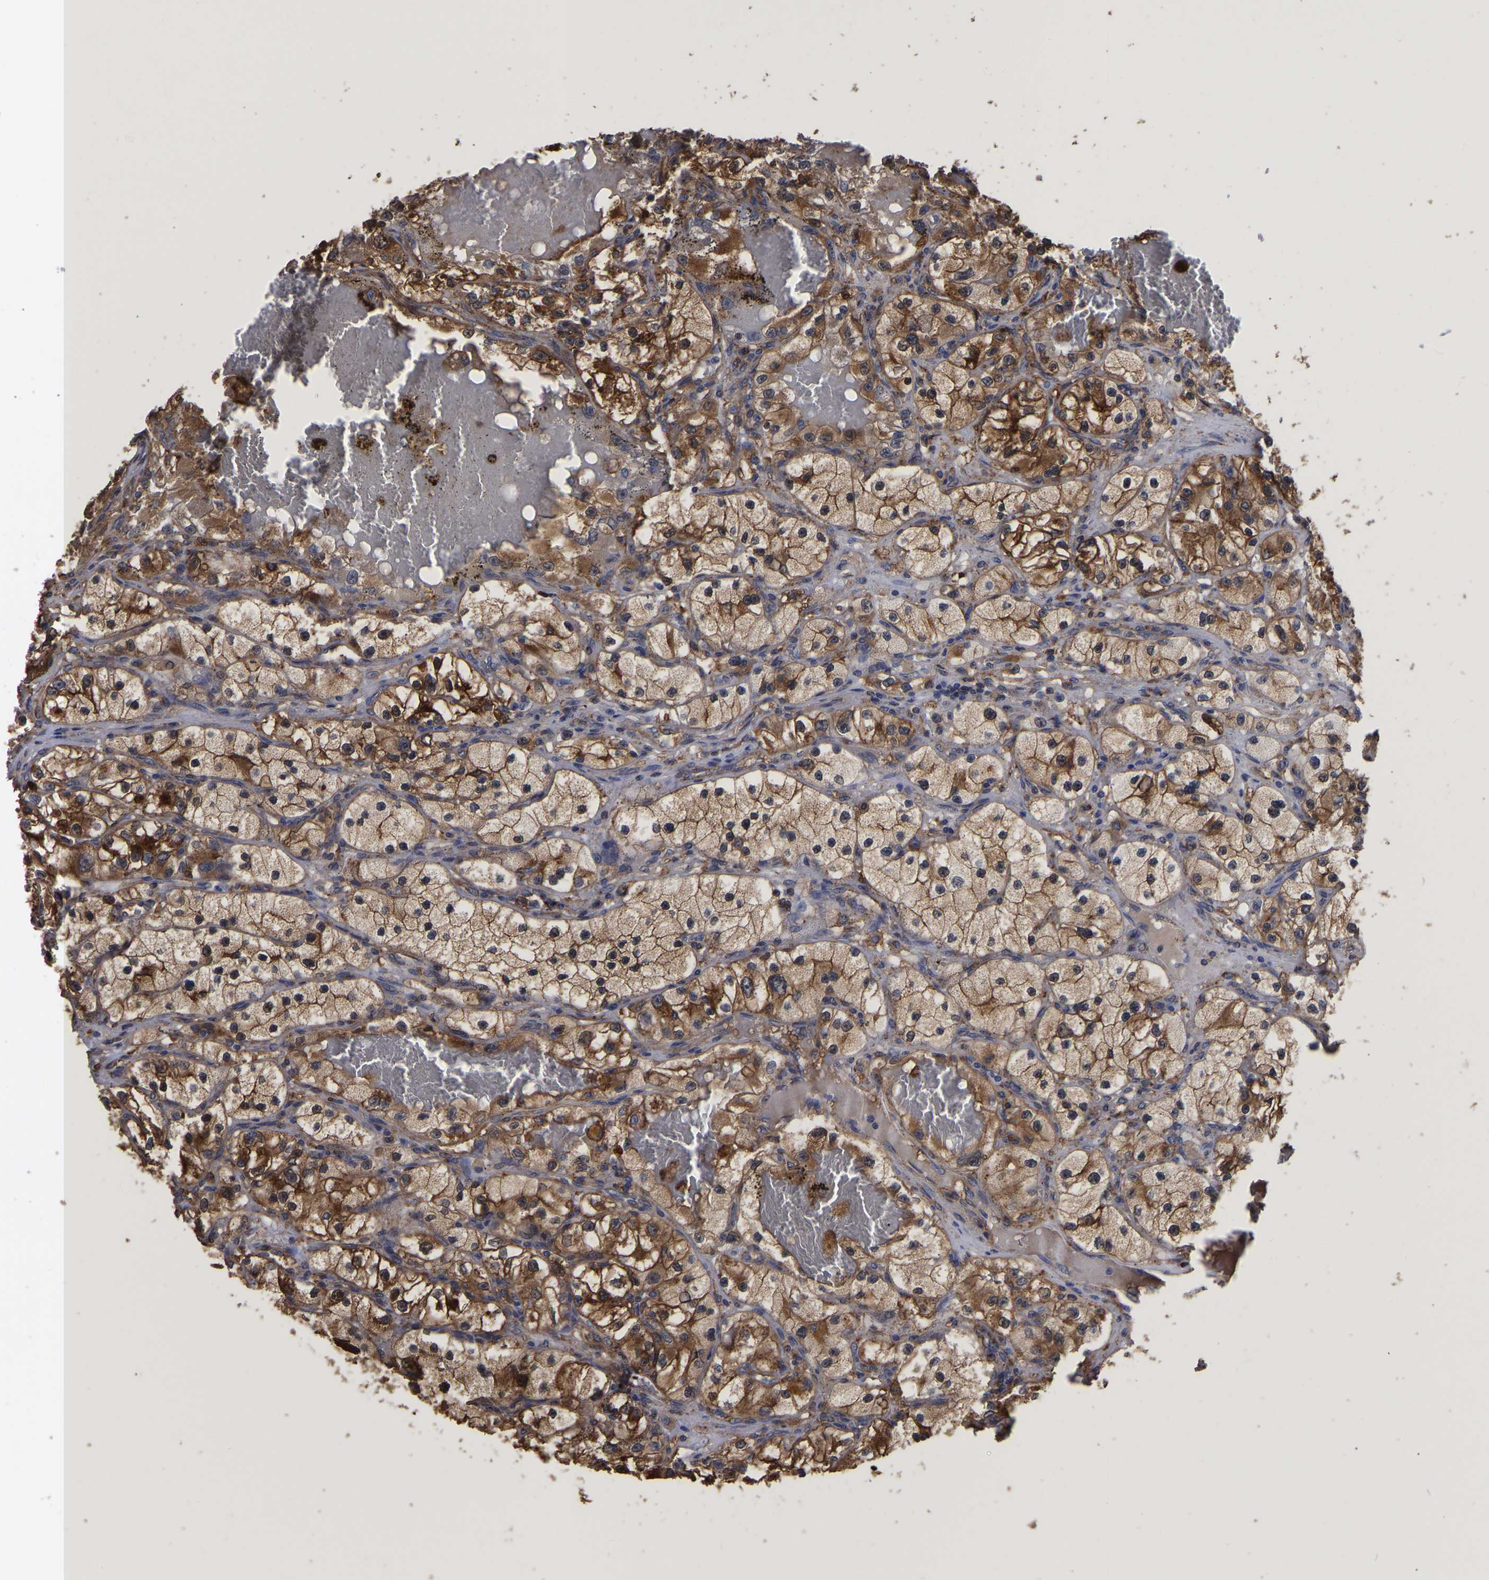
{"staining": {"intensity": "strong", "quantity": ">75%", "location": "cytoplasmic/membranous"}, "tissue": "renal cancer", "cell_type": "Tumor cells", "image_type": "cancer", "snomed": [{"axis": "morphology", "description": "Adenocarcinoma, NOS"}, {"axis": "topography", "description": "Kidney"}], "caption": "IHC micrograph of renal cancer stained for a protein (brown), which reveals high levels of strong cytoplasmic/membranous positivity in approximately >75% of tumor cells.", "gene": "LIF", "patient": {"sex": "female", "age": 57}}